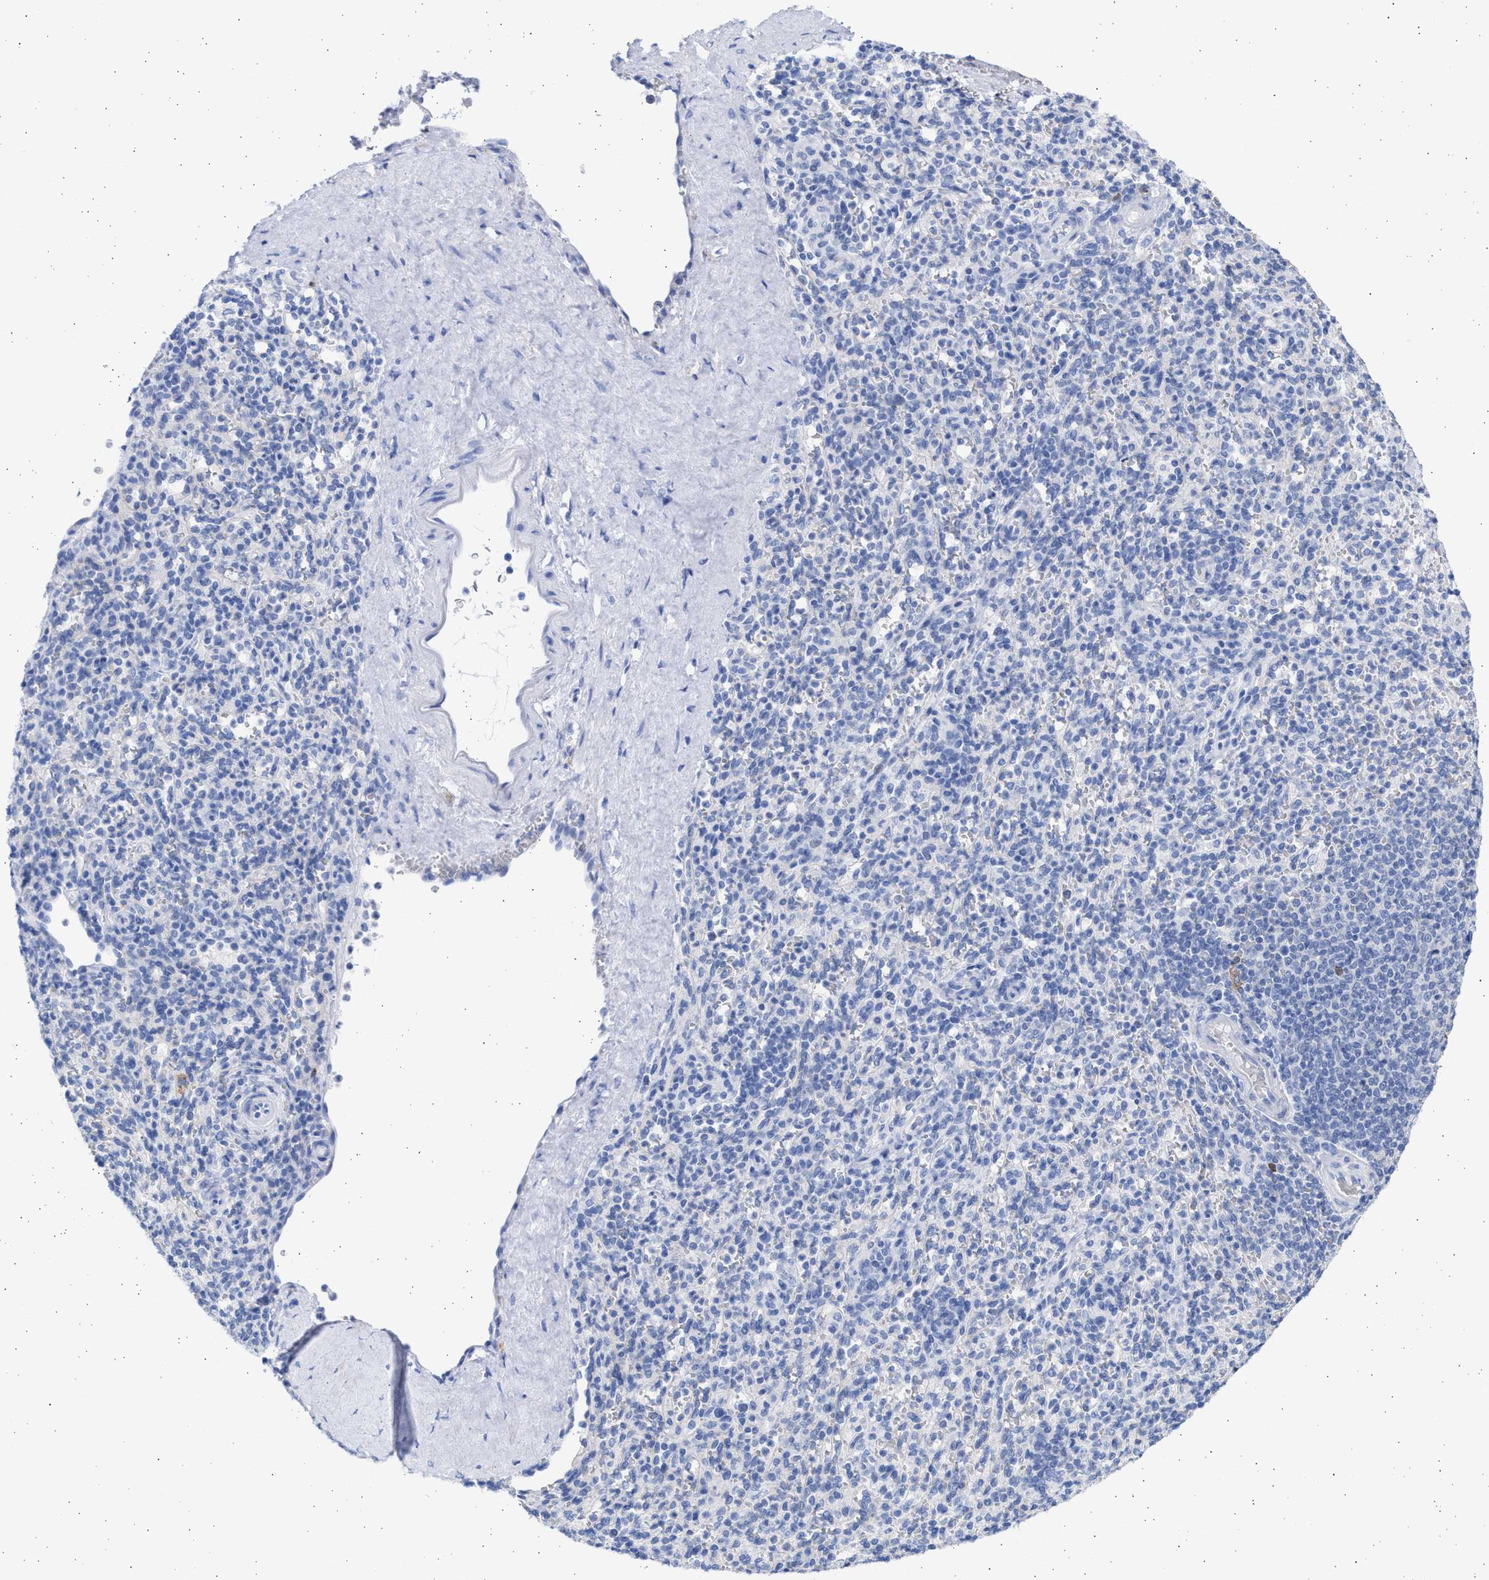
{"staining": {"intensity": "negative", "quantity": "none", "location": "none"}, "tissue": "spleen", "cell_type": "Cells in red pulp", "image_type": "normal", "snomed": [{"axis": "morphology", "description": "Normal tissue, NOS"}, {"axis": "topography", "description": "Spleen"}], "caption": "Immunohistochemistry histopathology image of normal human spleen stained for a protein (brown), which displays no staining in cells in red pulp.", "gene": "ALDOC", "patient": {"sex": "male", "age": 36}}